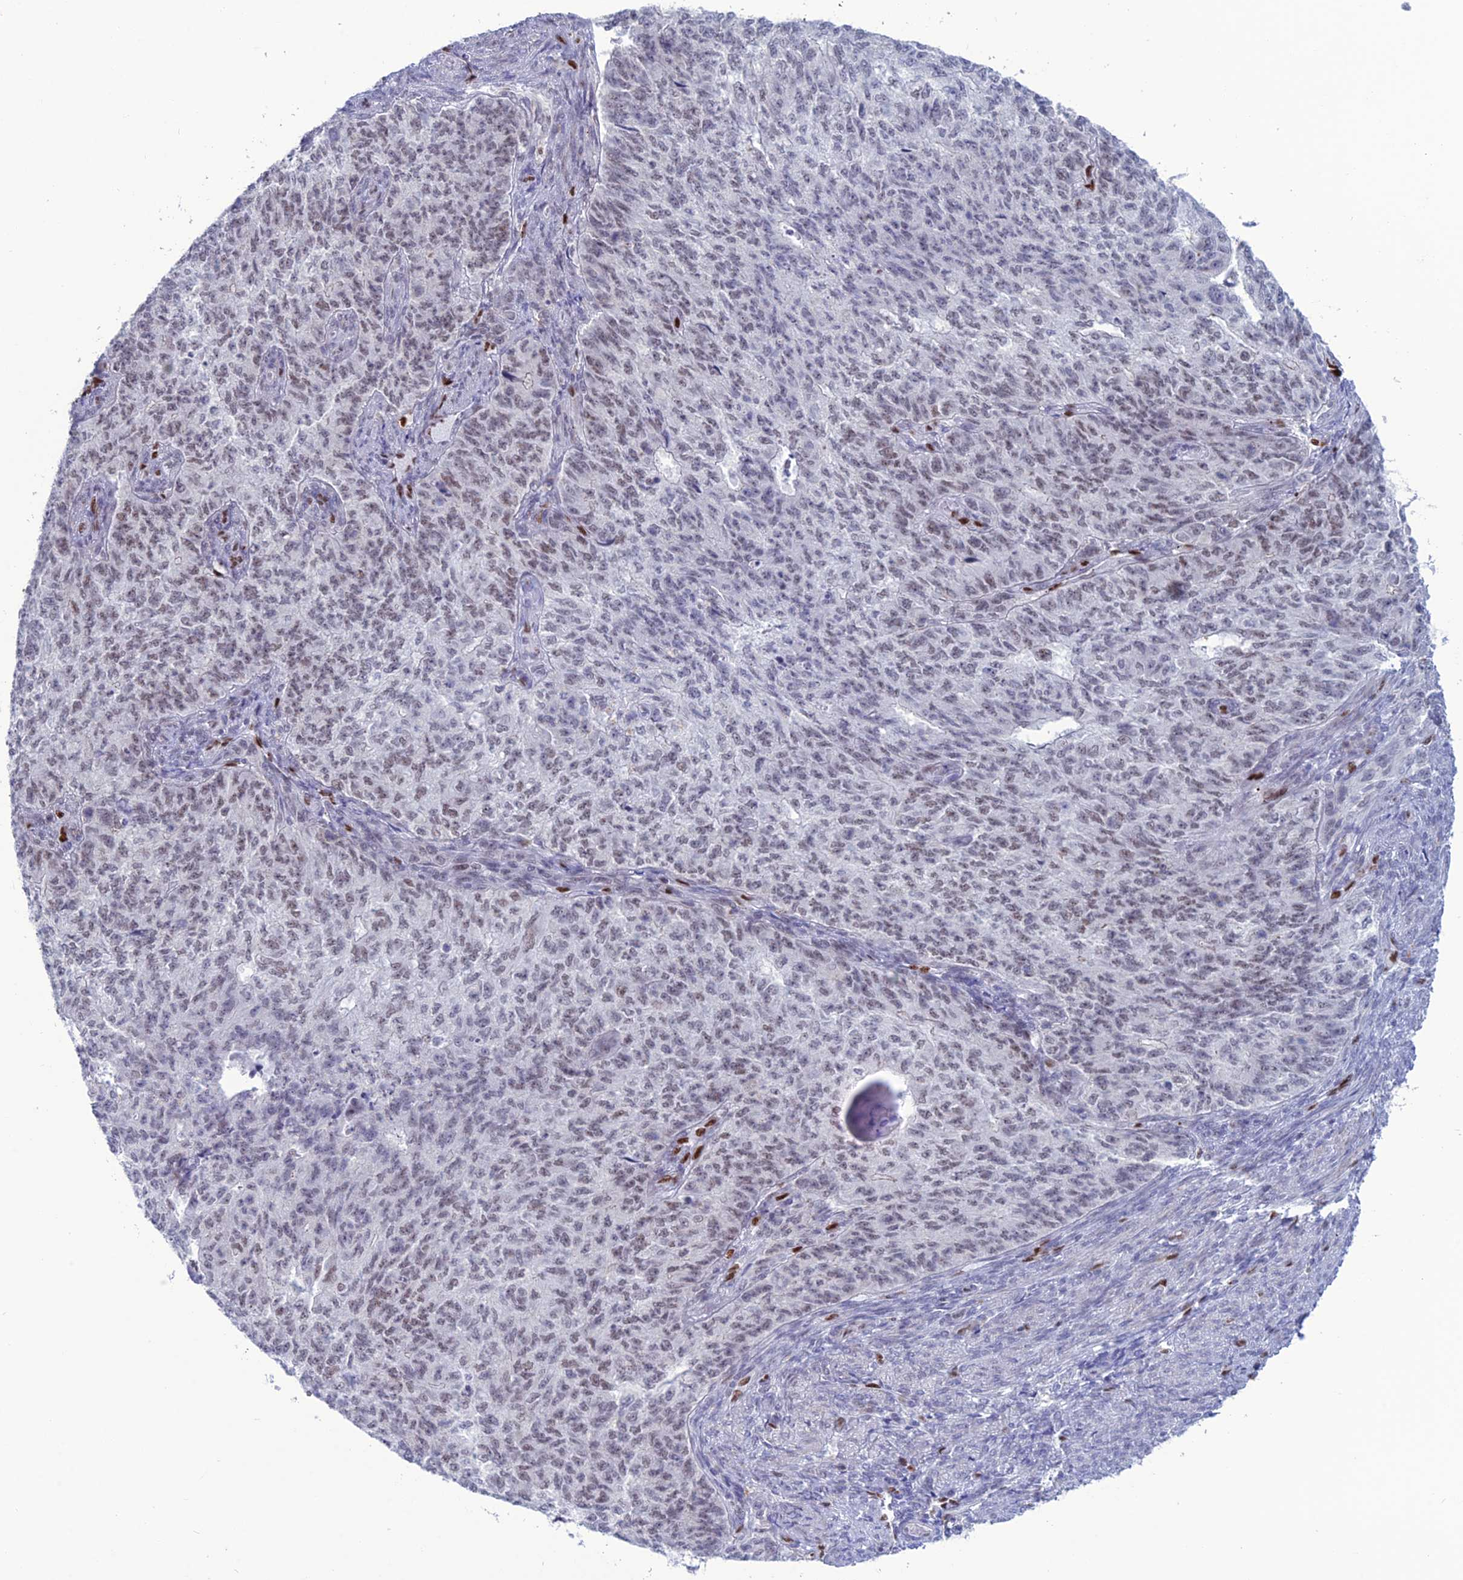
{"staining": {"intensity": "weak", "quantity": "25%-75%", "location": "nuclear"}, "tissue": "endometrial cancer", "cell_type": "Tumor cells", "image_type": "cancer", "snomed": [{"axis": "morphology", "description": "Adenocarcinoma, NOS"}, {"axis": "topography", "description": "Endometrium"}], "caption": "Immunohistochemistry (IHC) of human endometrial adenocarcinoma demonstrates low levels of weak nuclear expression in approximately 25%-75% of tumor cells. Immunohistochemistry stains the protein in brown and the nuclei are stained blue.", "gene": "NOL4L", "patient": {"sex": "female", "age": 32}}